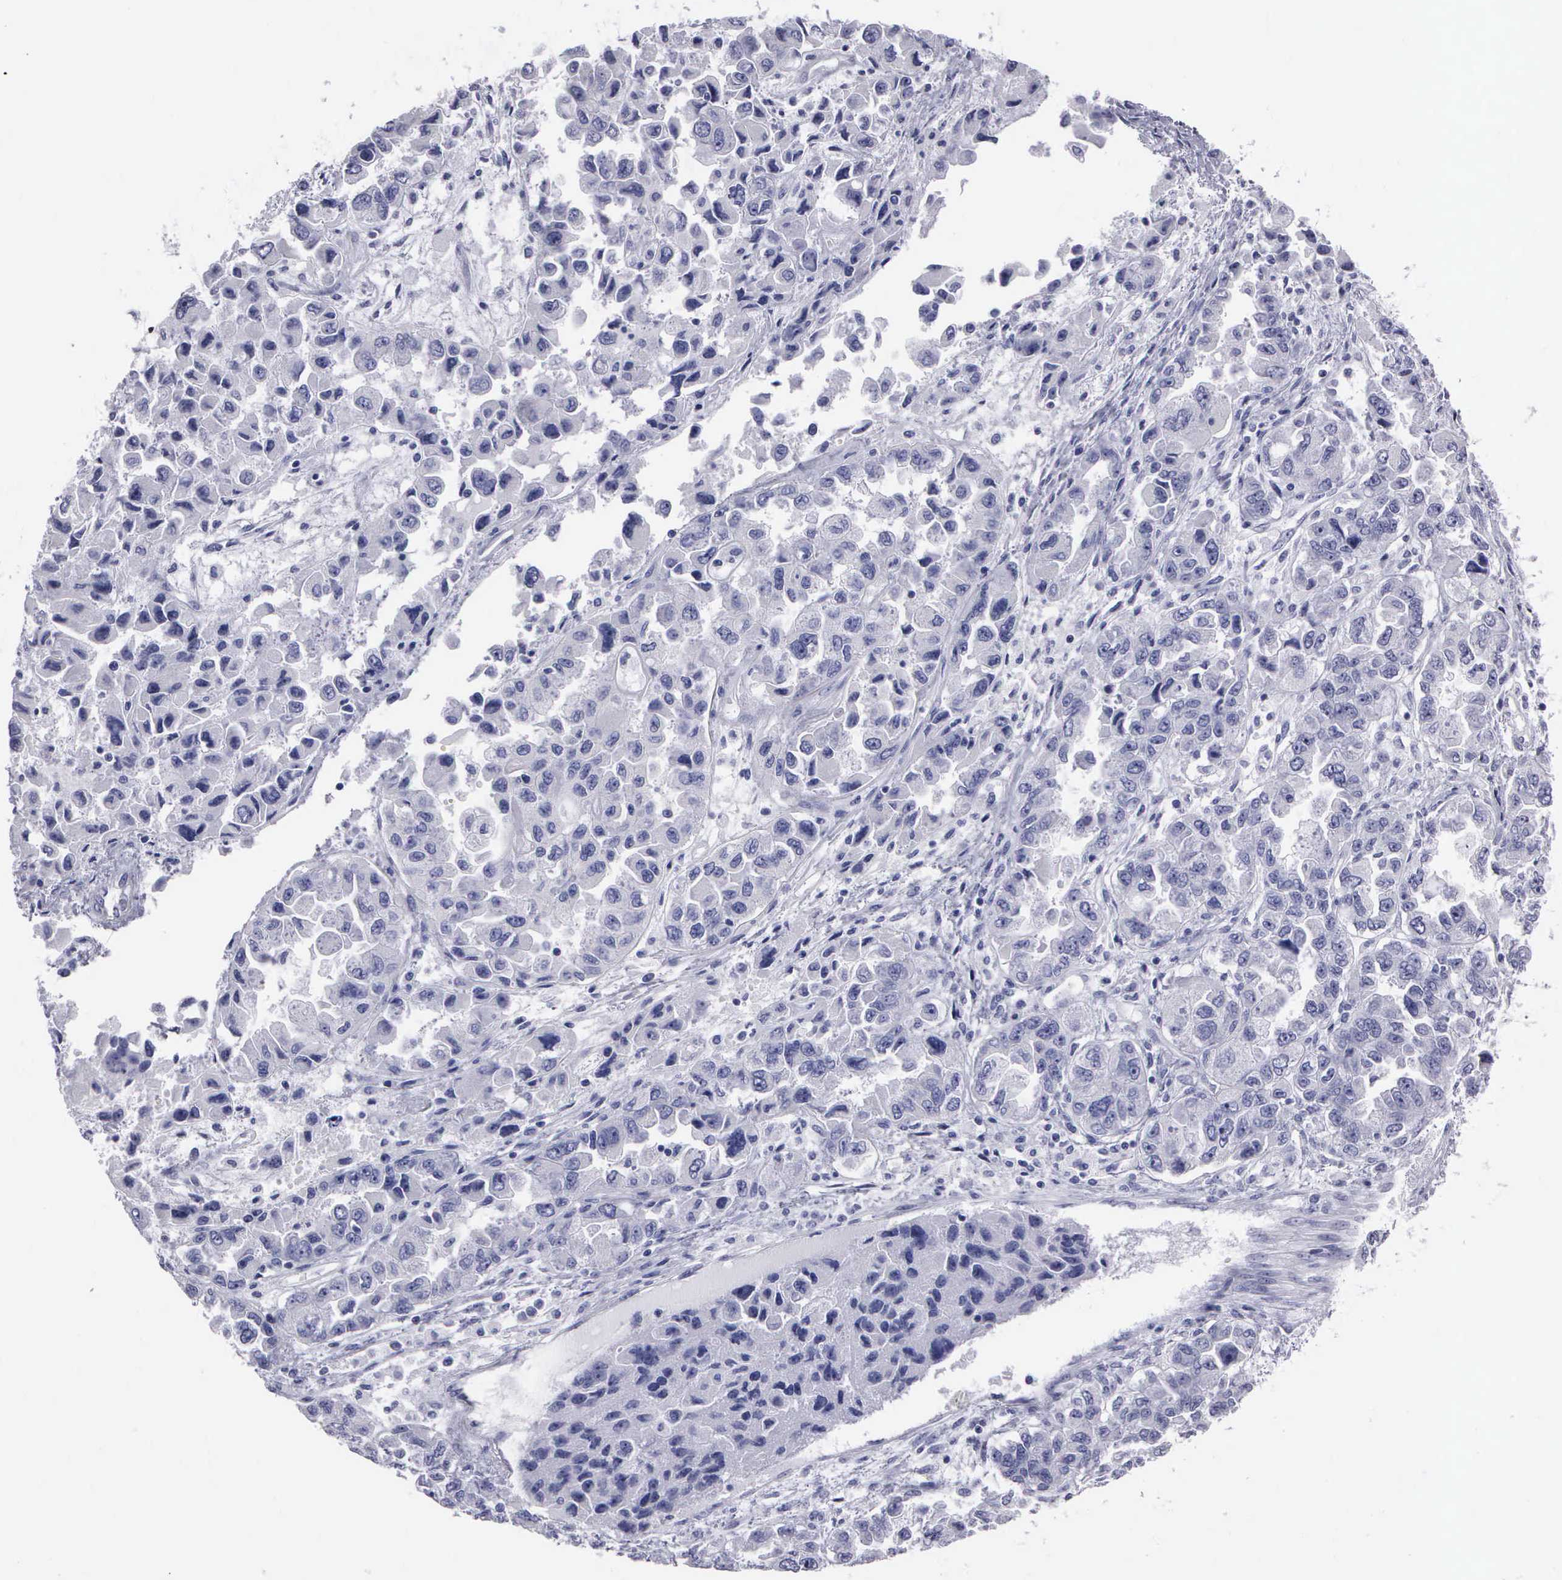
{"staining": {"intensity": "negative", "quantity": "none", "location": "none"}, "tissue": "ovarian cancer", "cell_type": "Tumor cells", "image_type": "cancer", "snomed": [{"axis": "morphology", "description": "Cystadenocarcinoma, serous, NOS"}, {"axis": "topography", "description": "Ovary"}], "caption": "This is an immunohistochemistry histopathology image of human ovarian serous cystadenocarcinoma. There is no staining in tumor cells.", "gene": "FBLN5", "patient": {"sex": "female", "age": 84}}